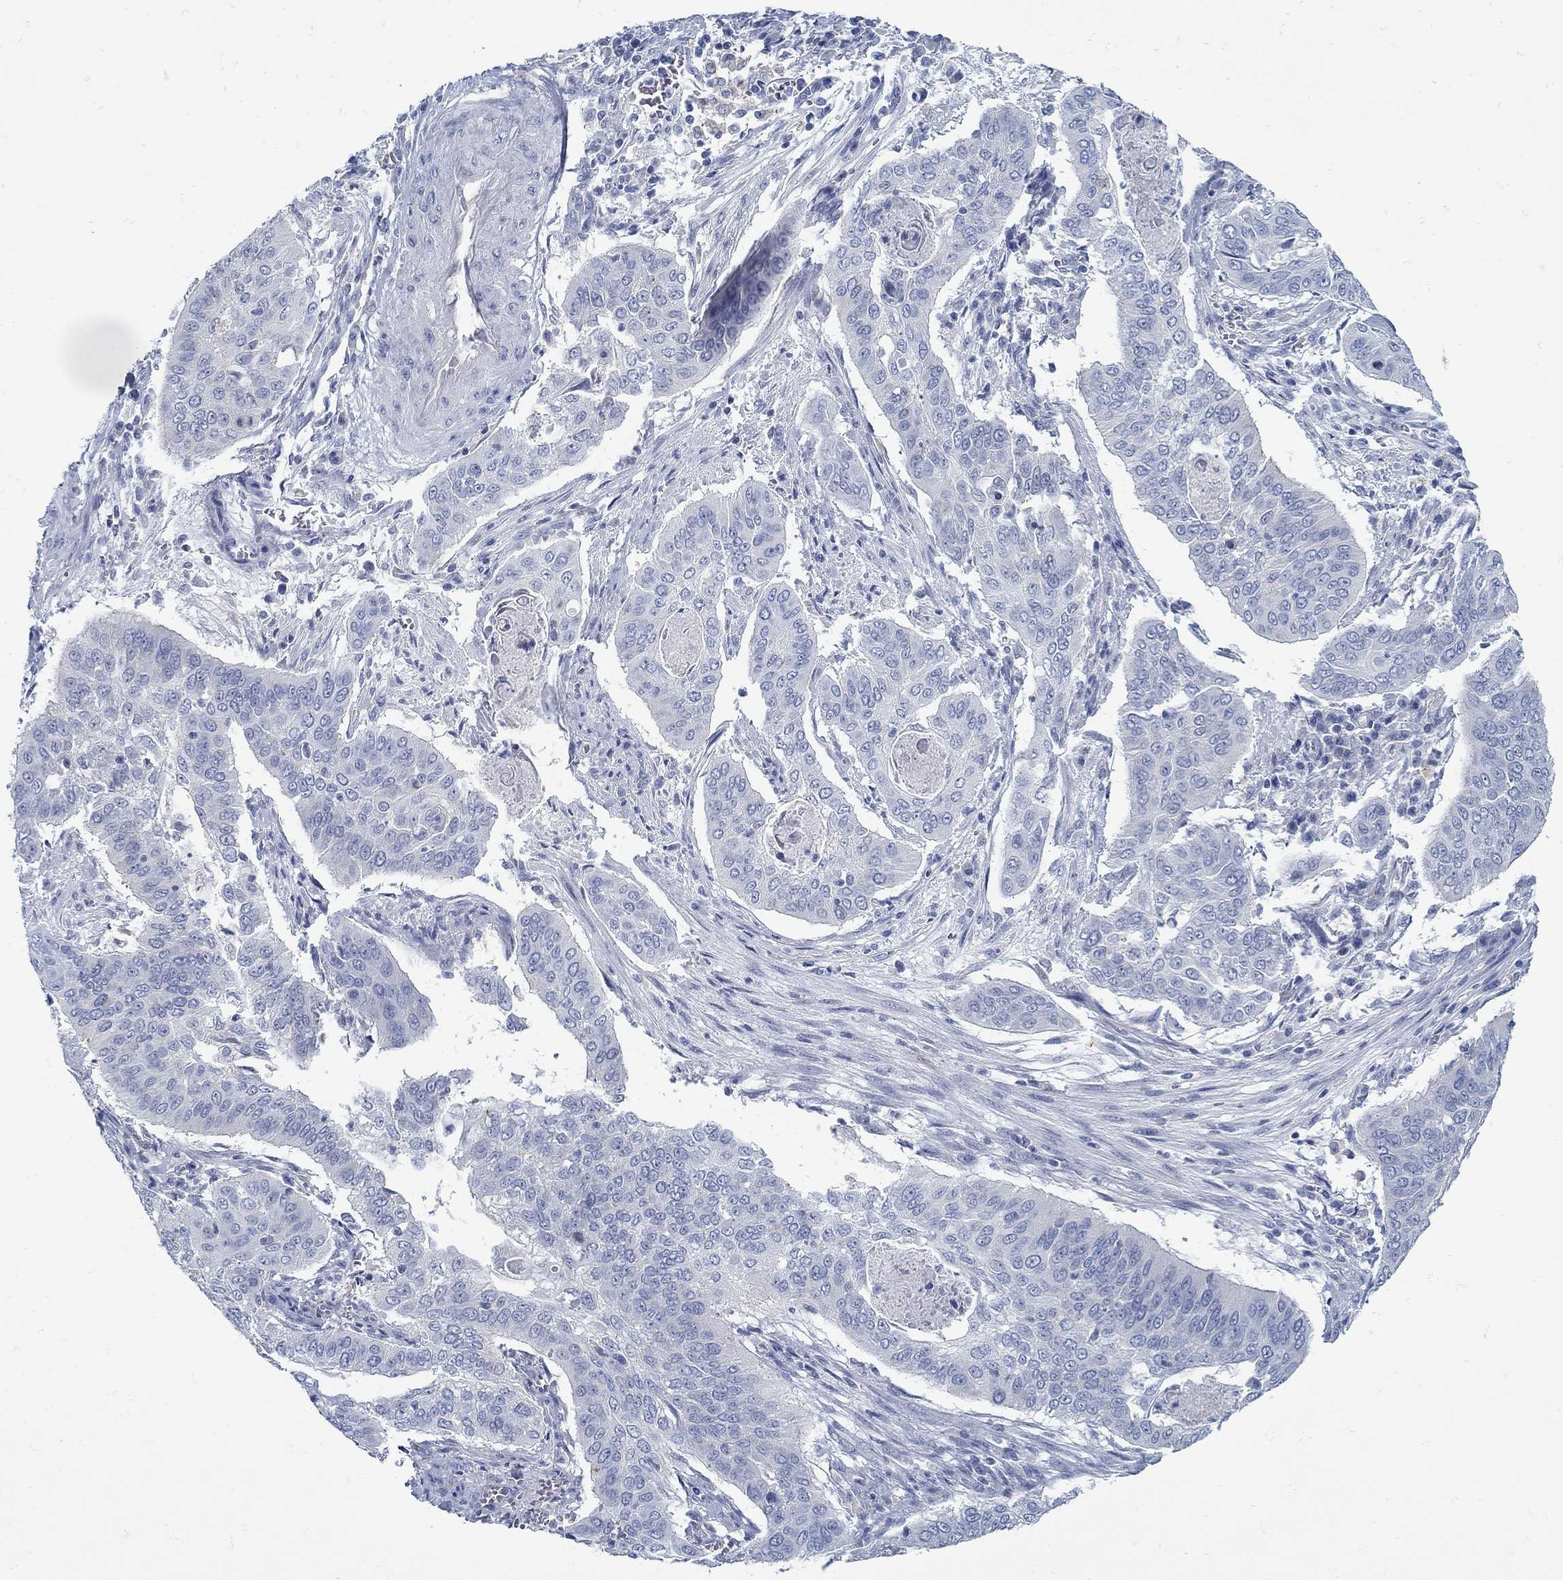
{"staining": {"intensity": "negative", "quantity": "none", "location": "none"}, "tissue": "cervical cancer", "cell_type": "Tumor cells", "image_type": "cancer", "snomed": [{"axis": "morphology", "description": "Squamous cell carcinoma, NOS"}, {"axis": "topography", "description": "Cervix"}], "caption": "A photomicrograph of human squamous cell carcinoma (cervical) is negative for staining in tumor cells.", "gene": "ZFAND4", "patient": {"sex": "female", "age": 39}}